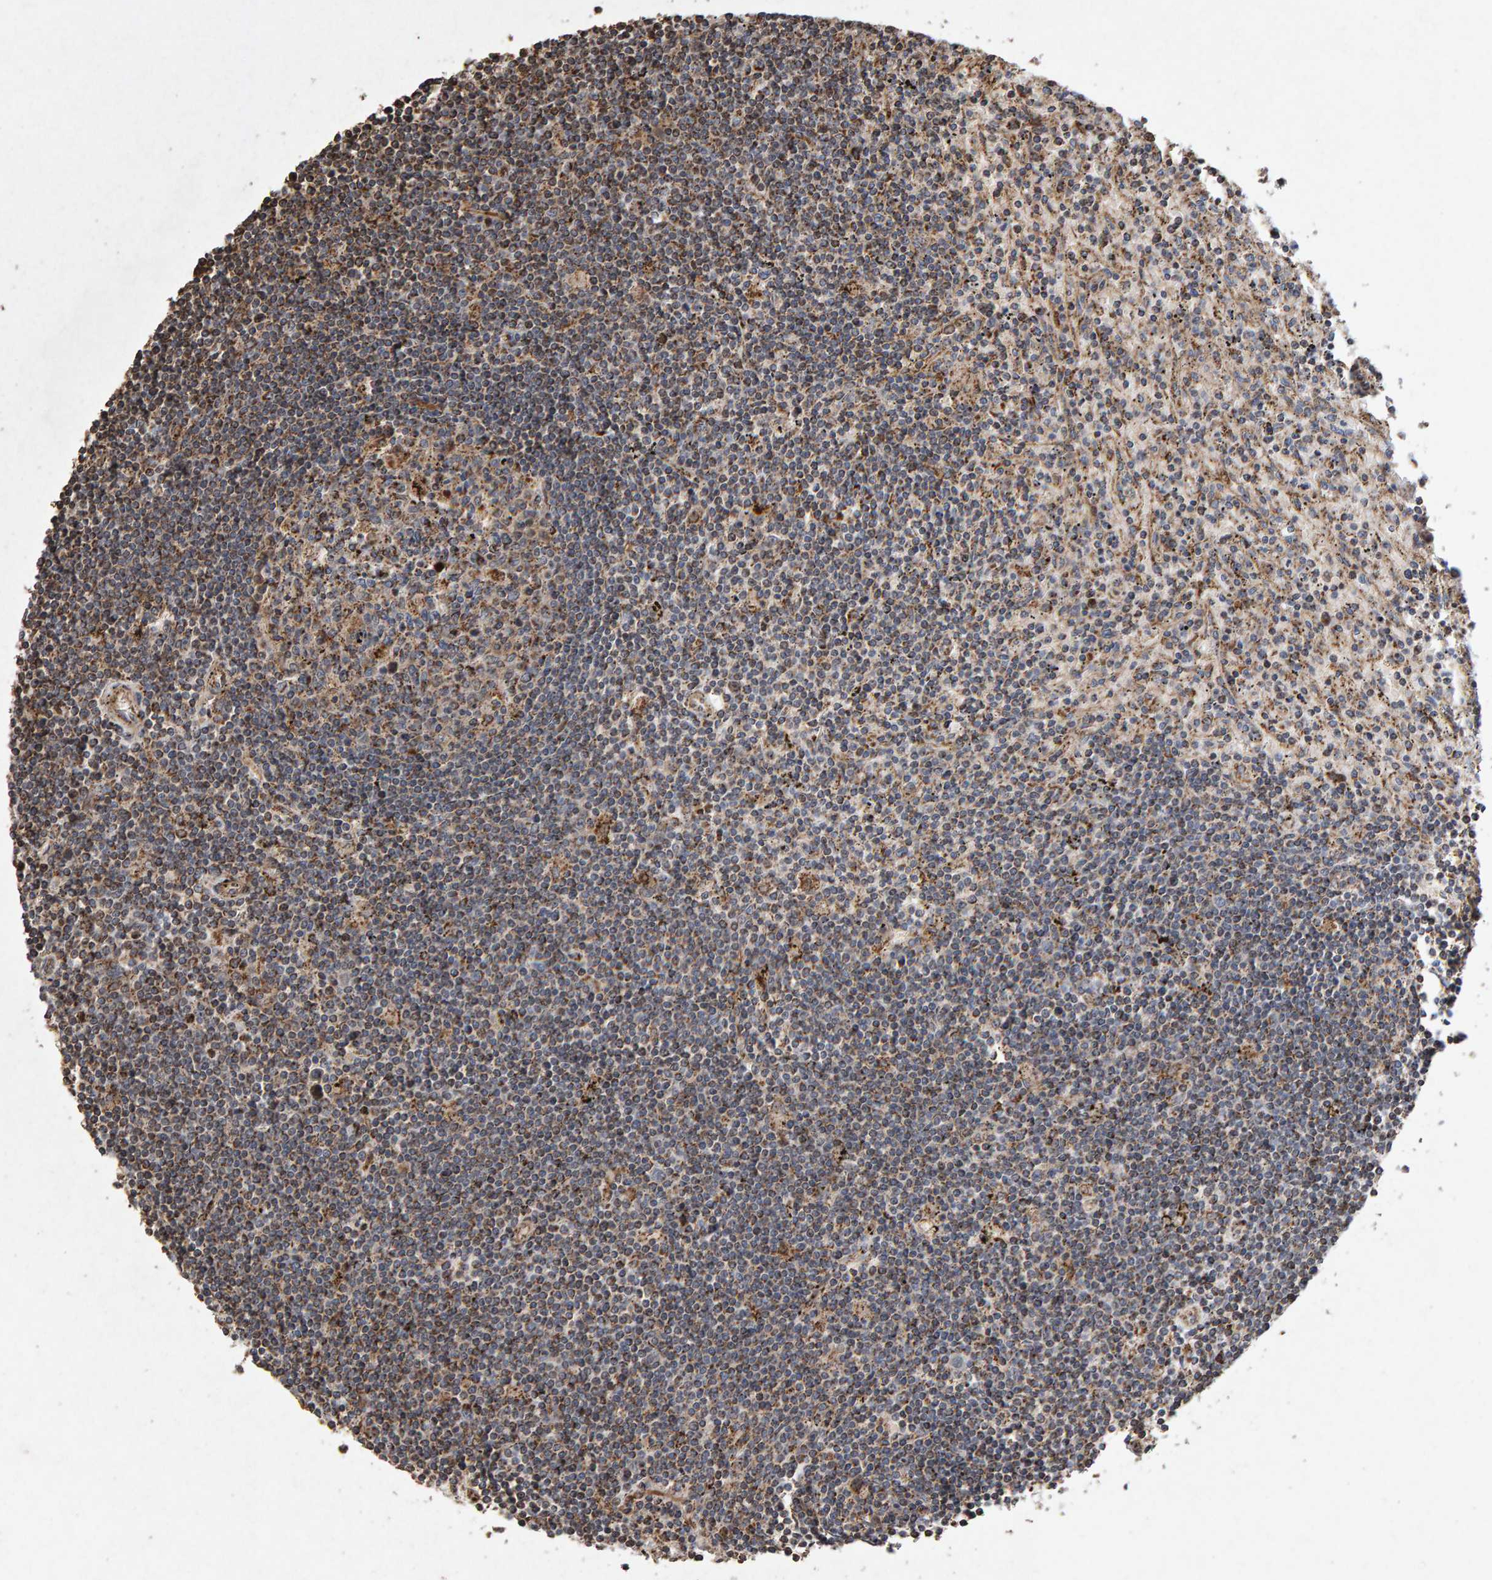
{"staining": {"intensity": "moderate", "quantity": "25%-75%", "location": "cytoplasmic/membranous"}, "tissue": "lymphoma", "cell_type": "Tumor cells", "image_type": "cancer", "snomed": [{"axis": "morphology", "description": "Malignant lymphoma, non-Hodgkin's type, Low grade"}, {"axis": "topography", "description": "Spleen"}], "caption": "Protein staining reveals moderate cytoplasmic/membranous expression in approximately 25%-75% of tumor cells in lymphoma. The protein is stained brown, and the nuclei are stained in blue (DAB IHC with brightfield microscopy, high magnification).", "gene": "OSBP2", "patient": {"sex": "male", "age": 76}}